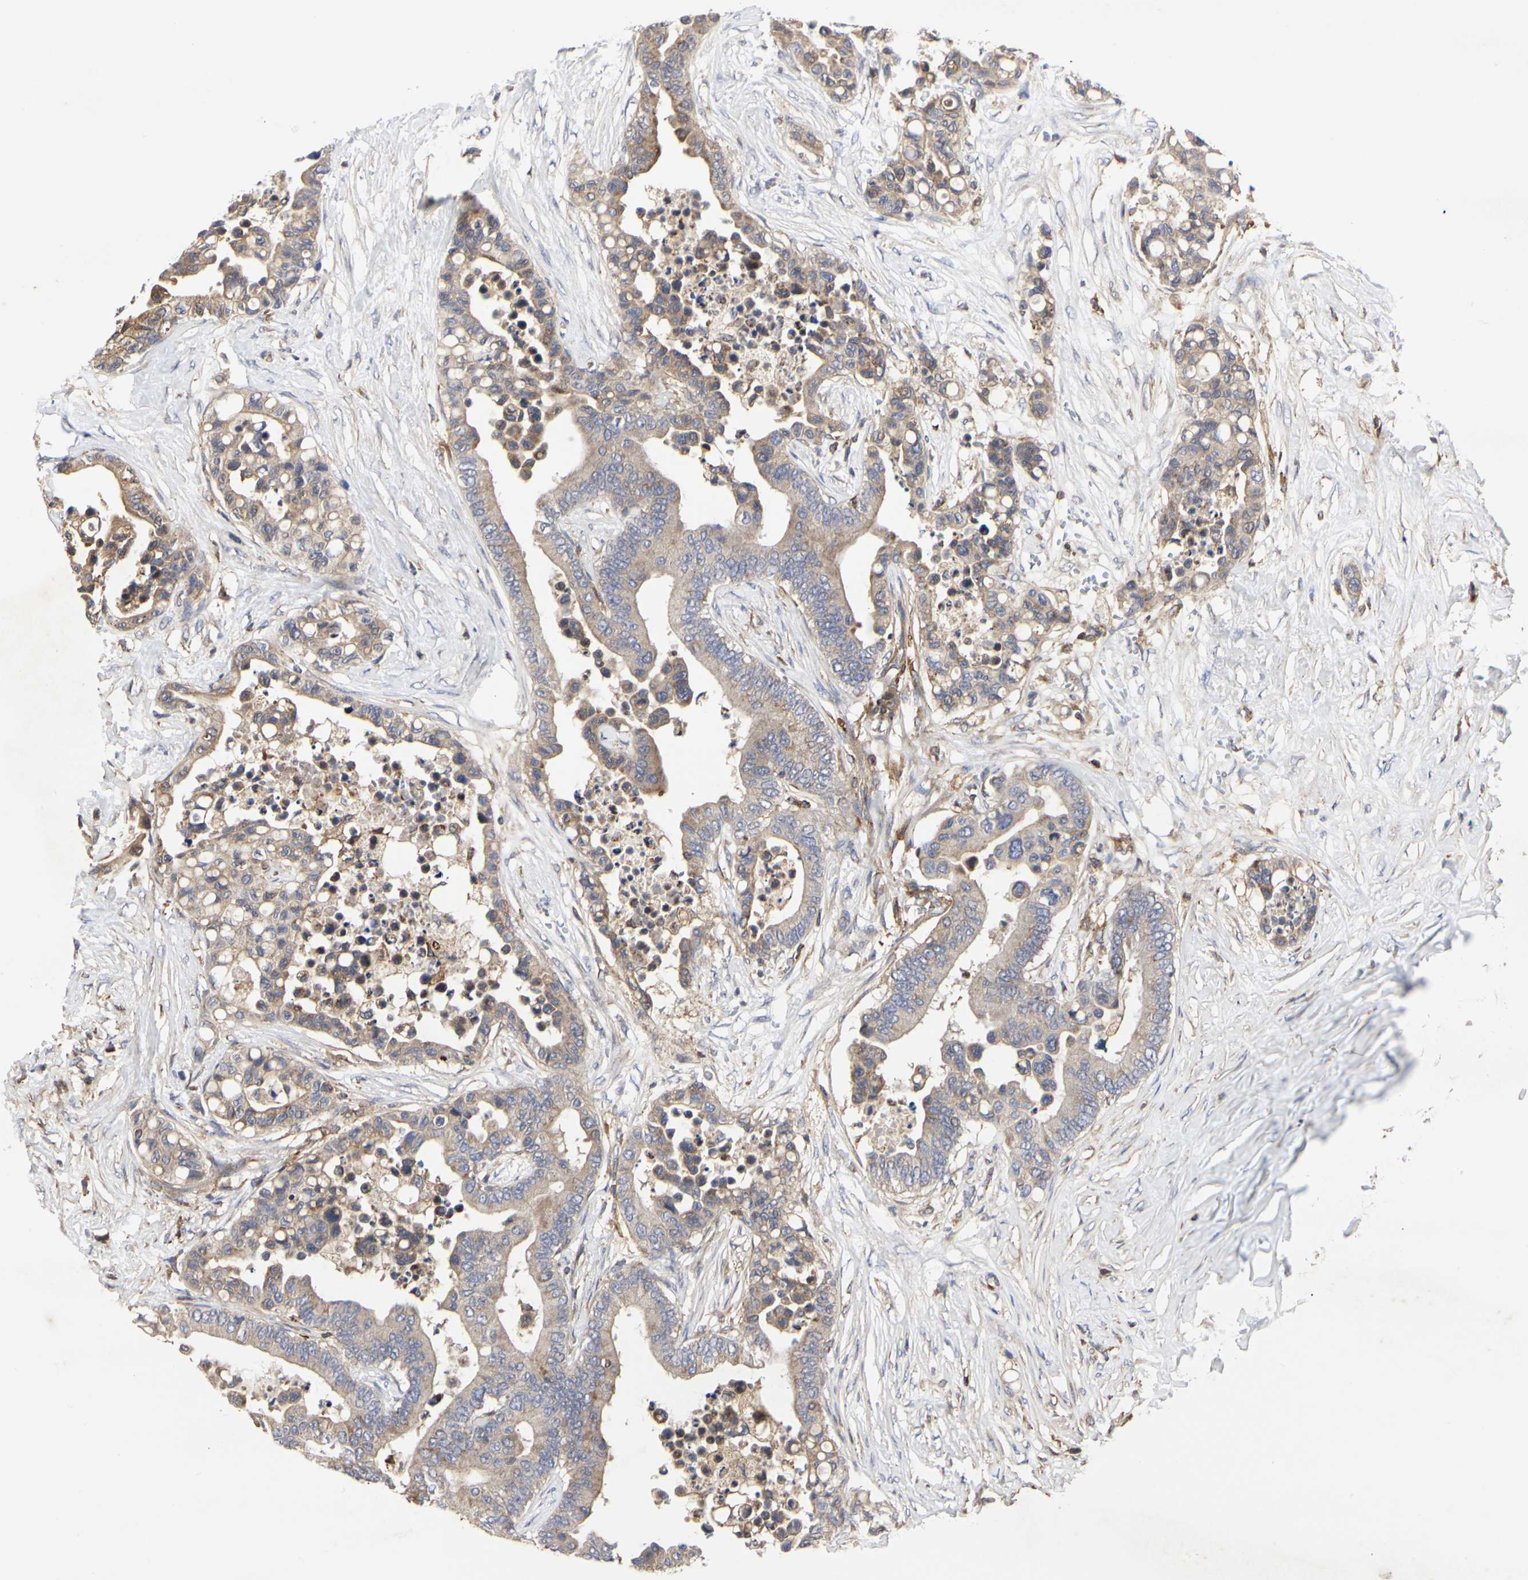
{"staining": {"intensity": "moderate", "quantity": ">75%", "location": "cytoplasmic/membranous"}, "tissue": "colorectal cancer", "cell_type": "Tumor cells", "image_type": "cancer", "snomed": [{"axis": "morphology", "description": "Normal tissue, NOS"}, {"axis": "morphology", "description": "Adenocarcinoma, NOS"}, {"axis": "topography", "description": "Colon"}], "caption": "Protein staining by IHC reveals moderate cytoplasmic/membranous expression in about >75% of tumor cells in colorectal cancer. Nuclei are stained in blue.", "gene": "NAPG", "patient": {"sex": "male", "age": 82}}